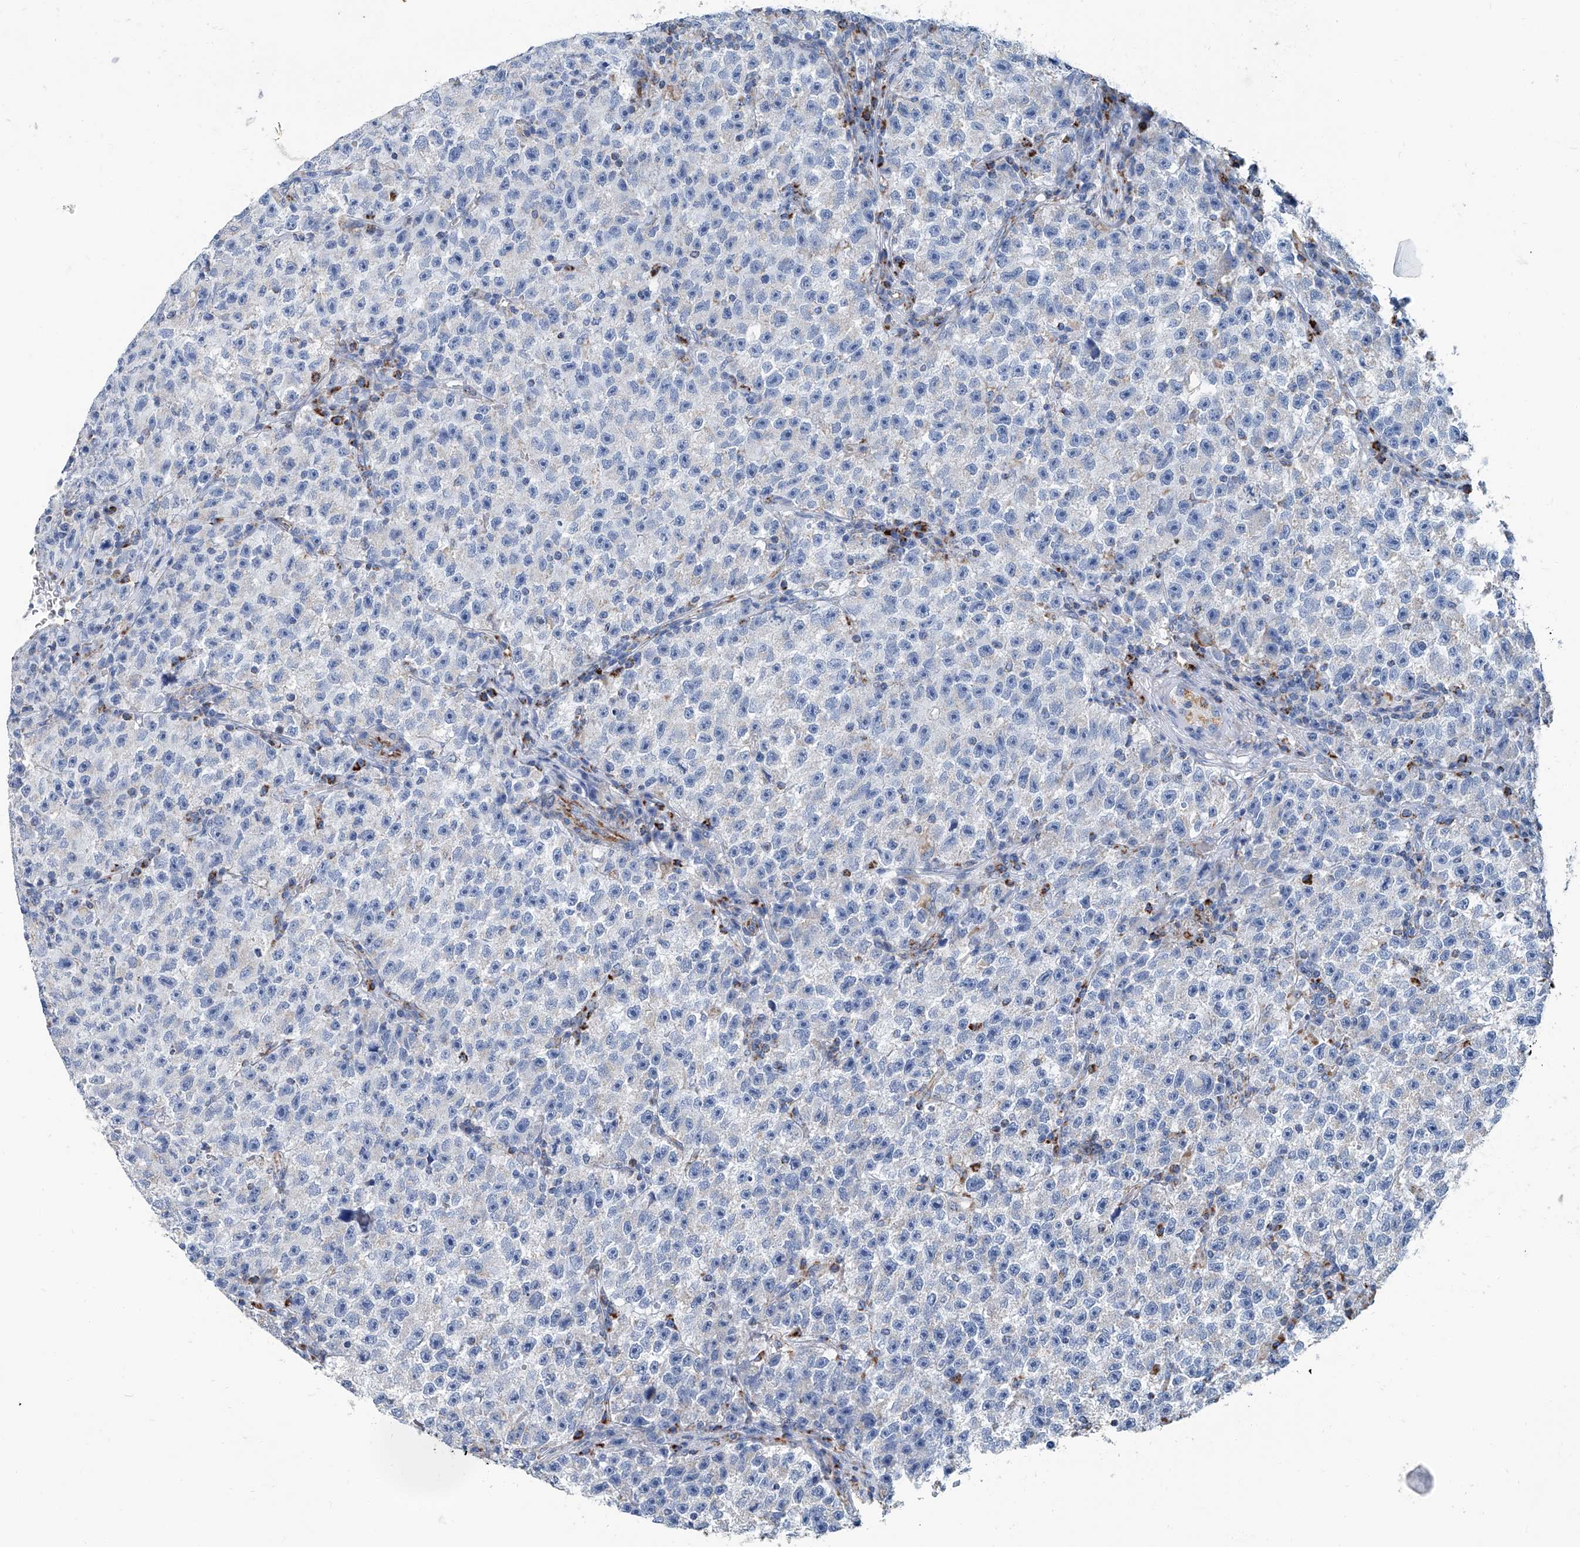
{"staining": {"intensity": "negative", "quantity": "none", "location": "none"}, "tissue": "testis cancer", "cell_type": "Tumor cells", "image_type": "cancer", "snomed": [{"axis": "morphology", "description": "Seminoma, NOS"}, {"axis": "topography", "description": "Testis"}], "caption": "Immunohistochemistry (IHC) micrograph of neoplastic tissue: human testis cancer (seminoma) stained with DAB exhibits no significant protein expression in tumor cells.", "gene": "MT-ND1", "patient": {"sex": "male", "age": 22}}